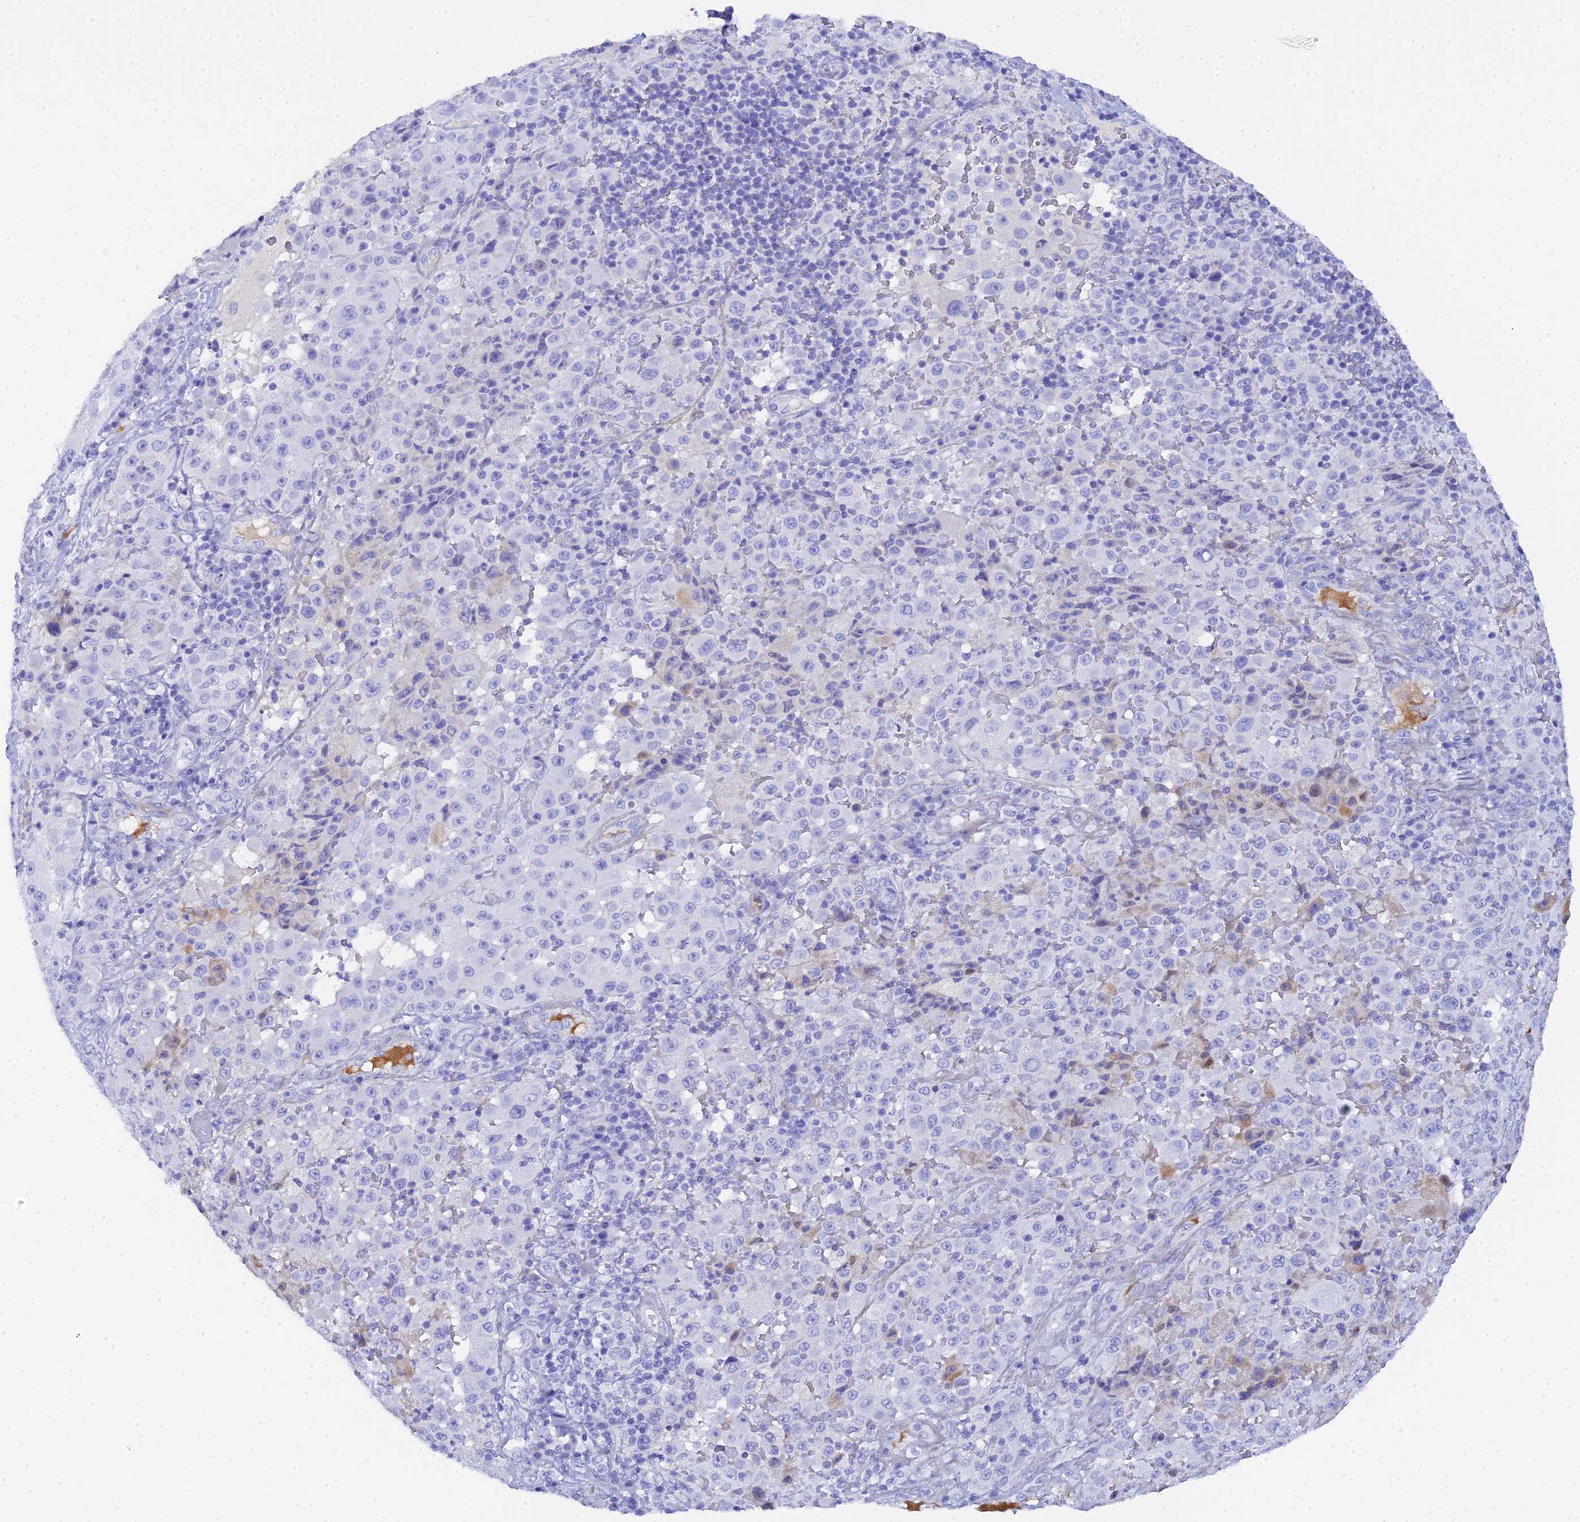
{"staining": {"intensity": "negative", "quantity": "none", "location": "none"}, "tissue": "melanoma", "cell_type": "Tumor cells", "image_type": "cancer", "snomed": [{"axis": "morphology", "description": "Malignant melanoma, Metastatic site"}, {"axis": "topography", "description": "Lymph node"}], "caption": "High power microscopy image of an immunohistochemistry (IHC) image of melanoma, revealing no significant expression in tumor cells.", "gene": "CELA3A", "patient": {"sex": "male", "age": 62}}